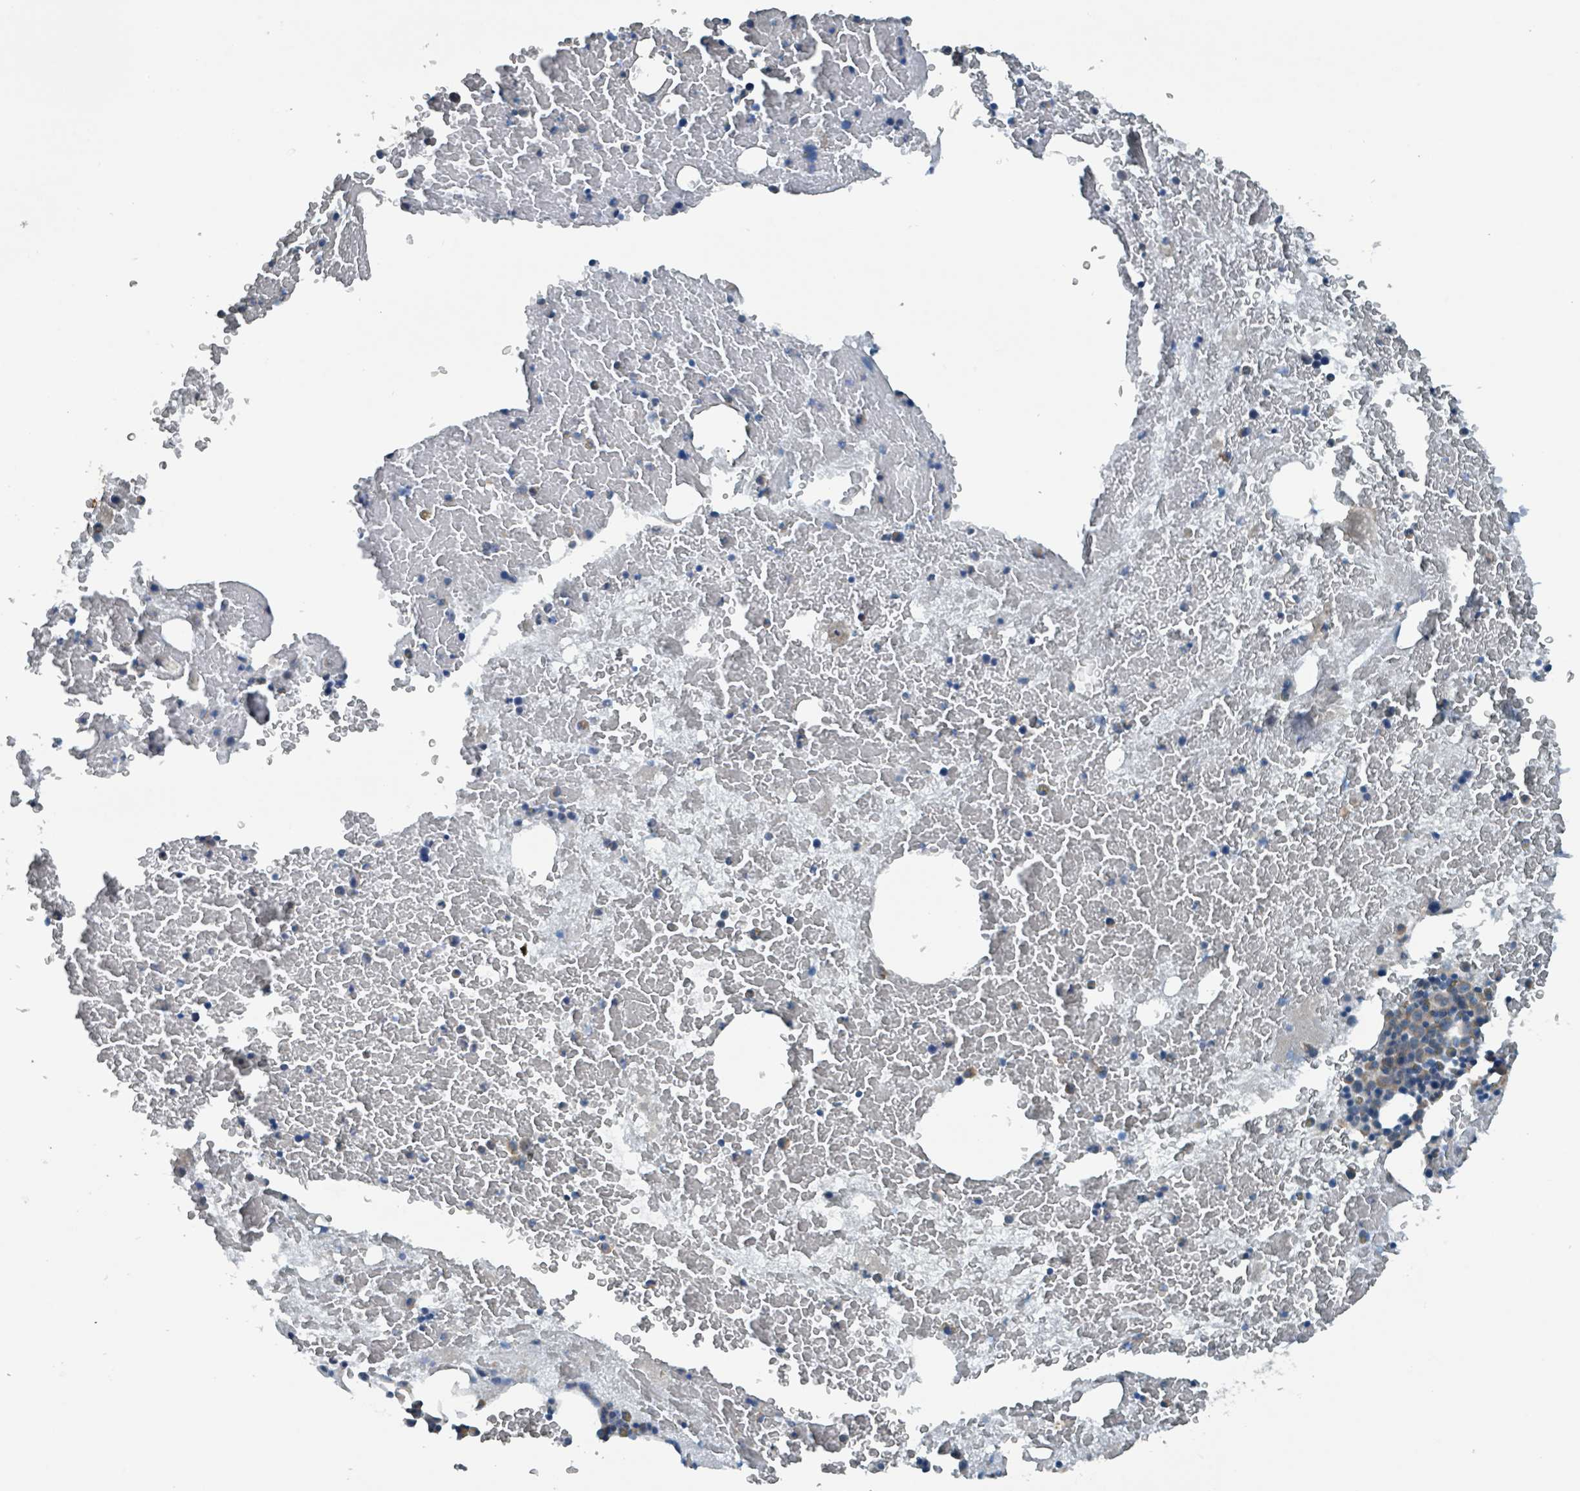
{"staining": {"intensity": "negative", "quantity": "none", "location": "none"}, "tissue": "bone marrow", "cell_type": "Hematopoietic cells", "image_type": "normal", "snomed": [{"axis": "morphology", "description": "Normal tissue, NOS"}, {"axis": "topography", "description": "Bone marrow"}], "caption": "Benign bone marrow was stained to show a protein in brown. There is no significant positivity in hematopoietic cells. Brightfield microscopy of IHC stained with DAB (3,3'-diaminobenzidine) (brown) and hematoxylin (blue), captured at high magnification.", "gene": "ACBD4", "patient": {"sex": "male", "age": 89}}